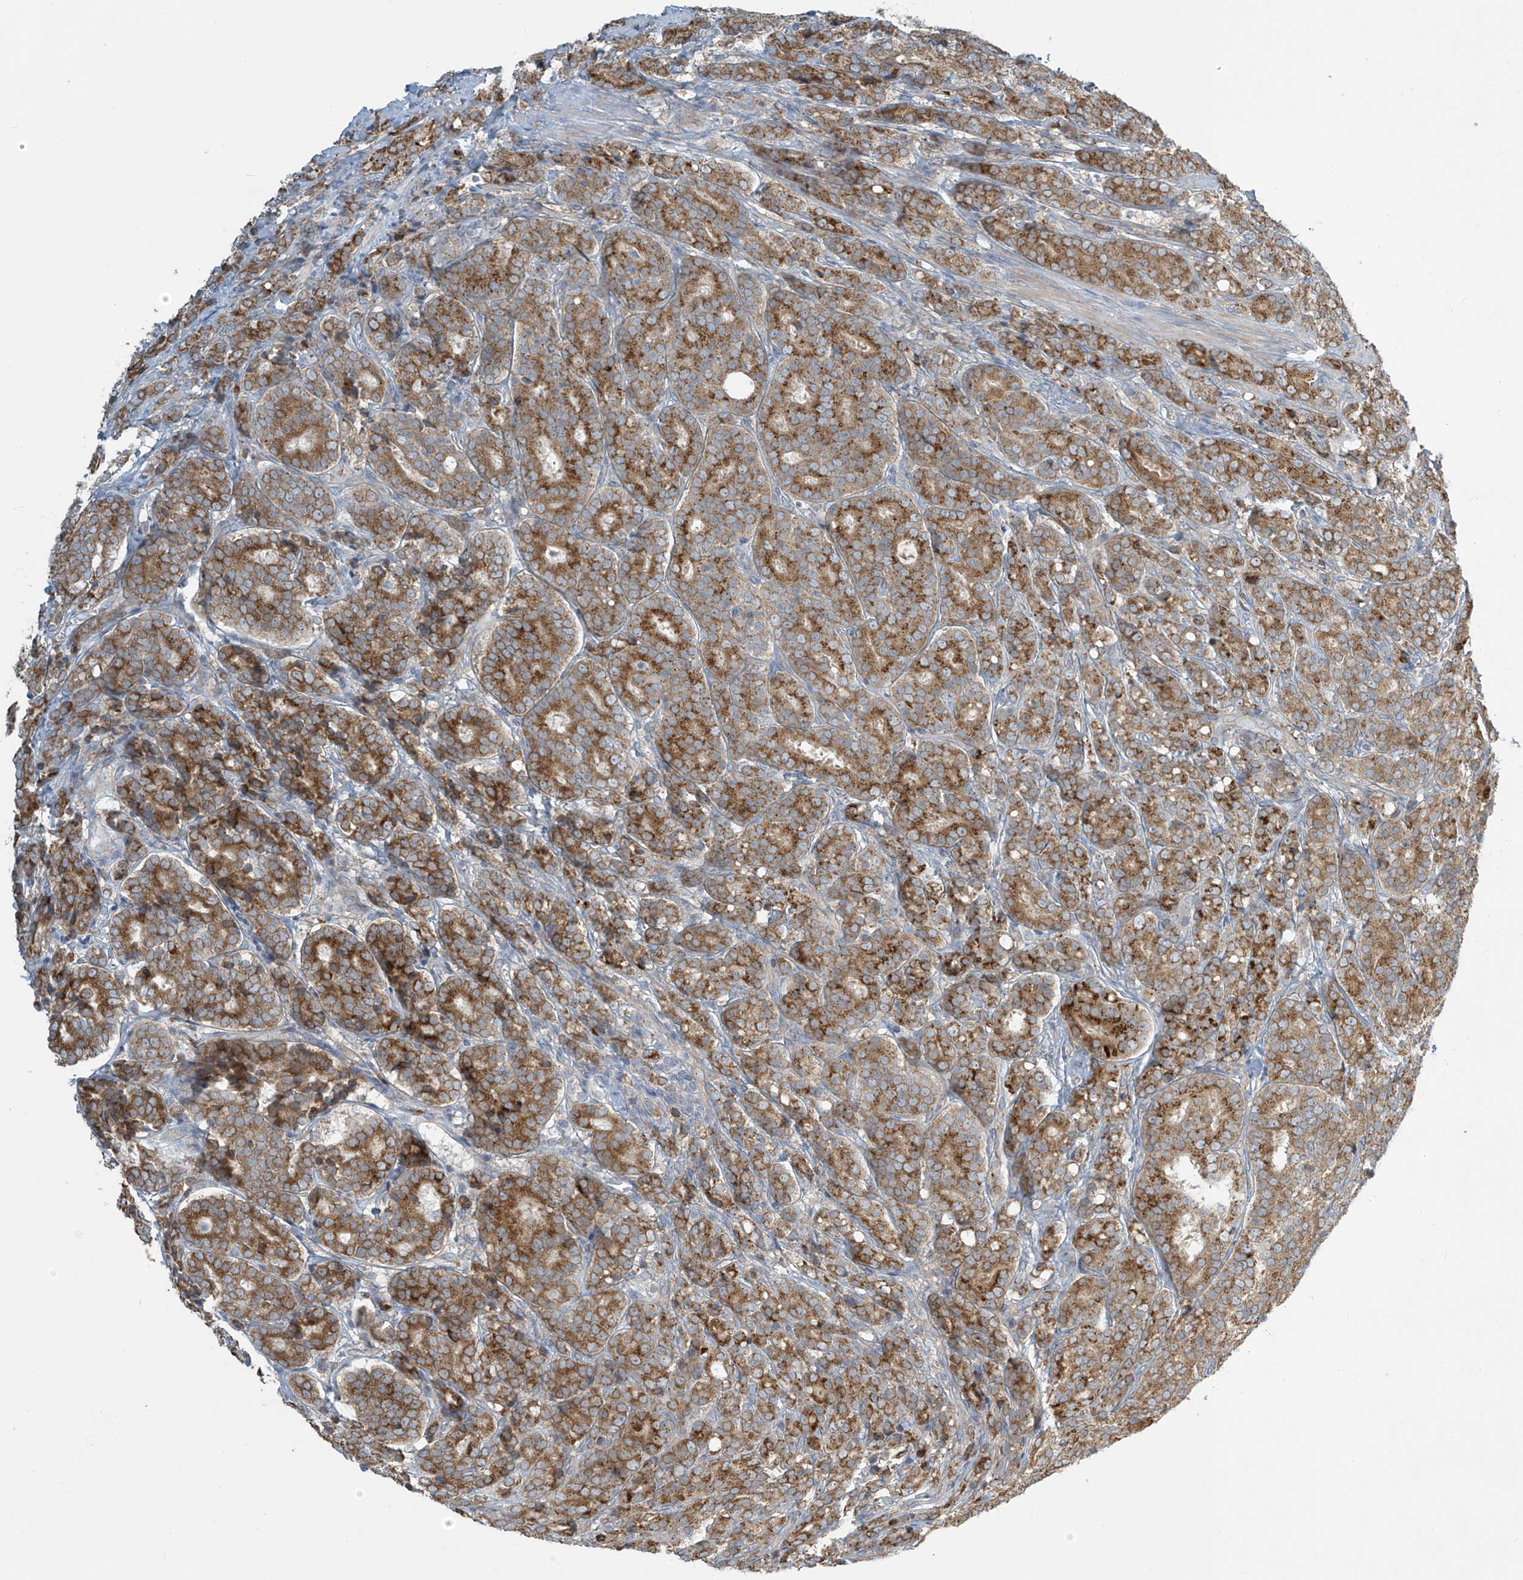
{"staining": {"intensity": "moderate", "quantity": ">75%", "location": "cytoplasmic/membranous"}, "tissue": "prostate cancer", "cell_type": "Tumor cells", "image_type": "cancer", "snomed": [{"axis": "morphology", "description": "Adenocarcinoma, High grade"}, {"axis": "topography", "description": "Prostate"}], "caption": "A brown stain highlights moderate cytoplasmic/membranous staining of a protein in human prostate cancer (high-grade adenocarcinoma) tumor cells.", "gene": "LZTS3", "patient": {"sex": "male", "age": 62}}